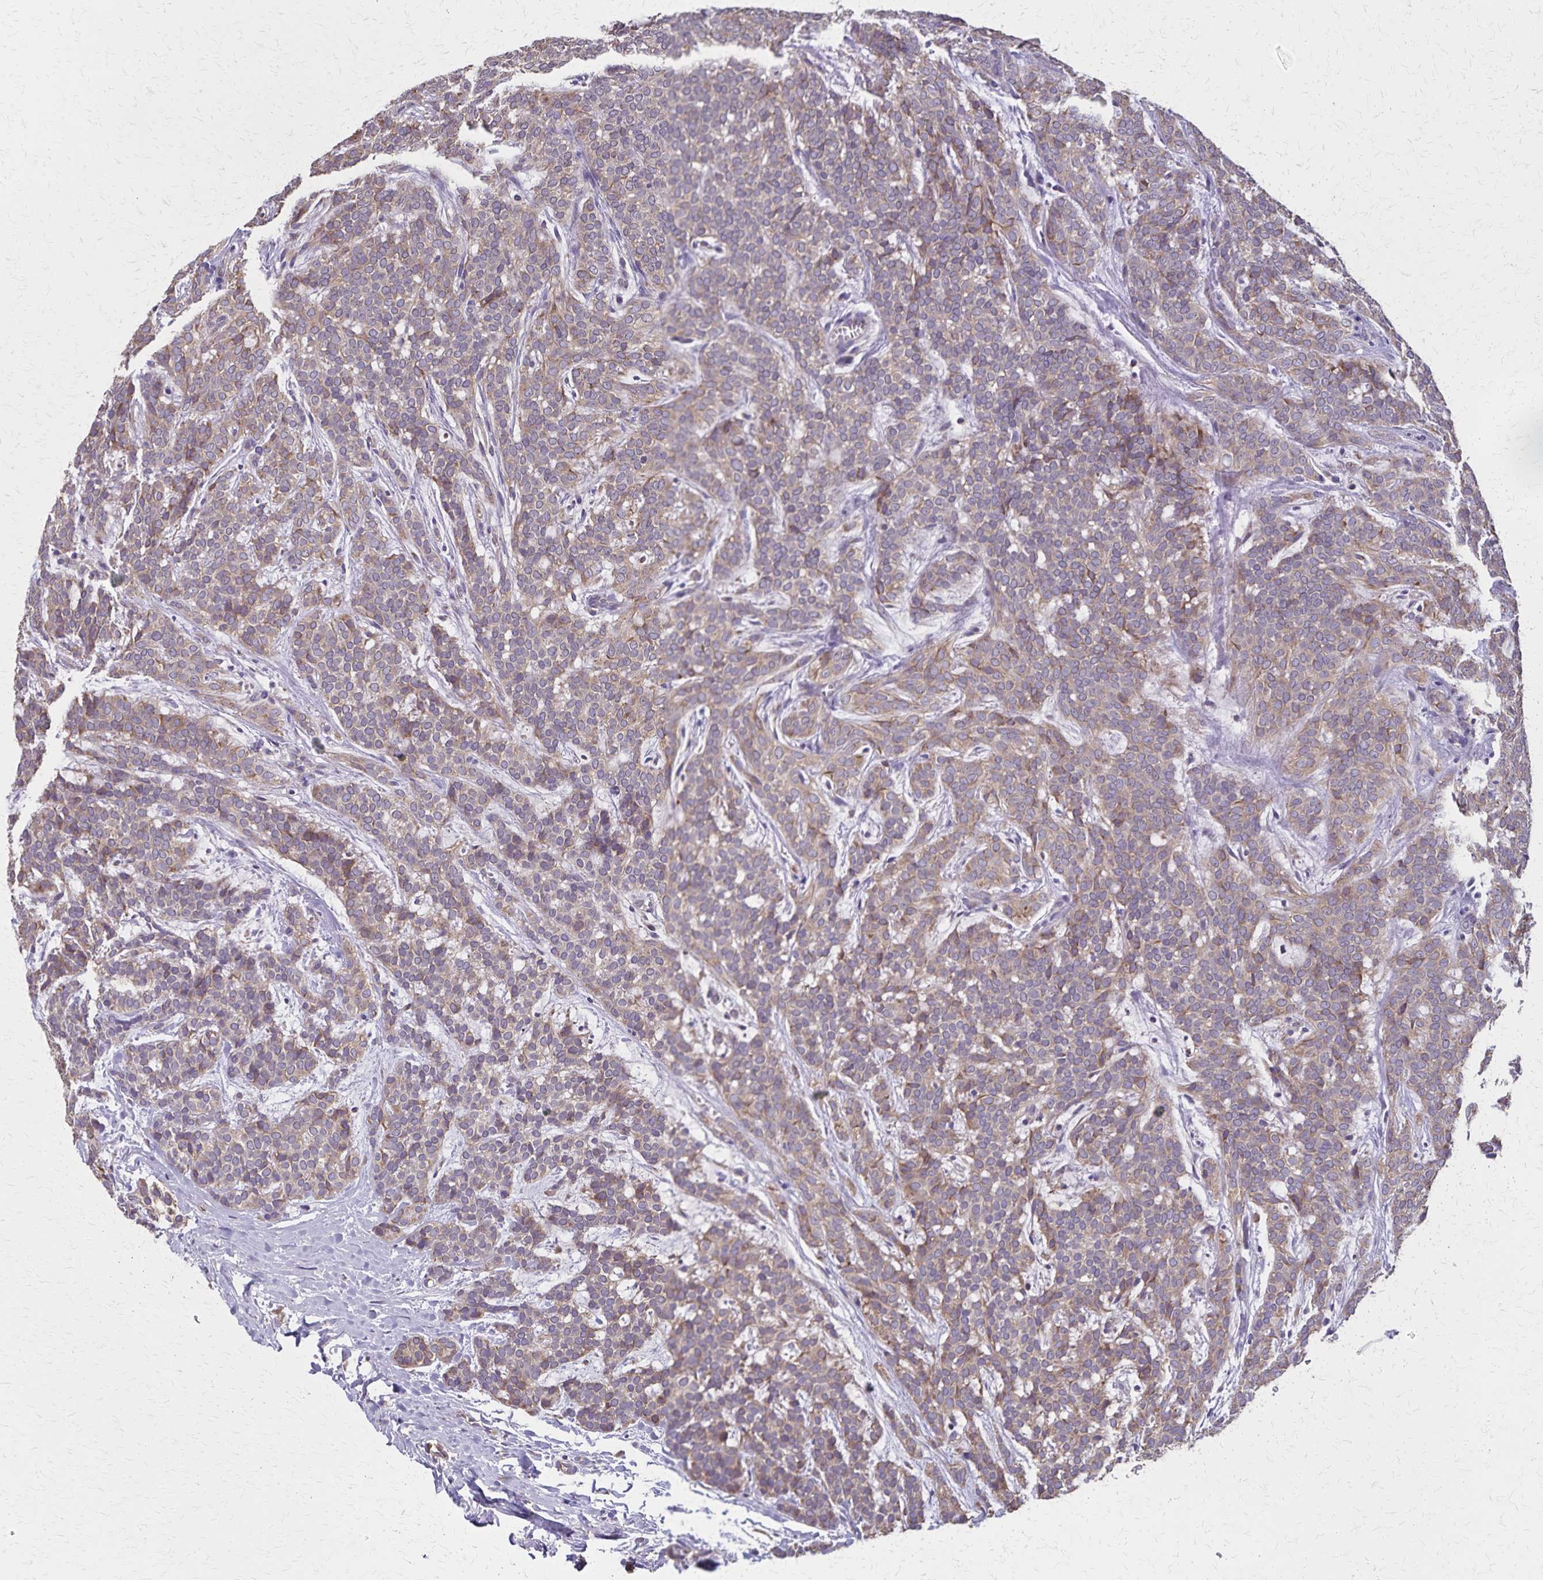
{"staining": {"intensity": "weak", "quantity": "25%-75%", "location": "cytoplasmic/membranous"}, "tissue": "head and neck cancer", "cell_type": "Tumor cells", "image_type": "cancer", "snomed": [{"axis": "morphology", "description": "Normal tissue, NOS"}, {"axis": "morphology", "description": "Adenocarcinoma, NOS"}, {"axis": "topography", "description": "Oral tissue"}, {"axis": "topography", "description": "Head-Neck"}], "caption": "Weak cytoplasmic/membranous protein expression is appreciated in about 25%-75% of tumor cells in head and neck cancer (adenocarcinoma). The protein is shown in brown color, while the nuclei are stained blue.", "gene": "RNF10", "patient": {"sex": "female", "age": 57}}